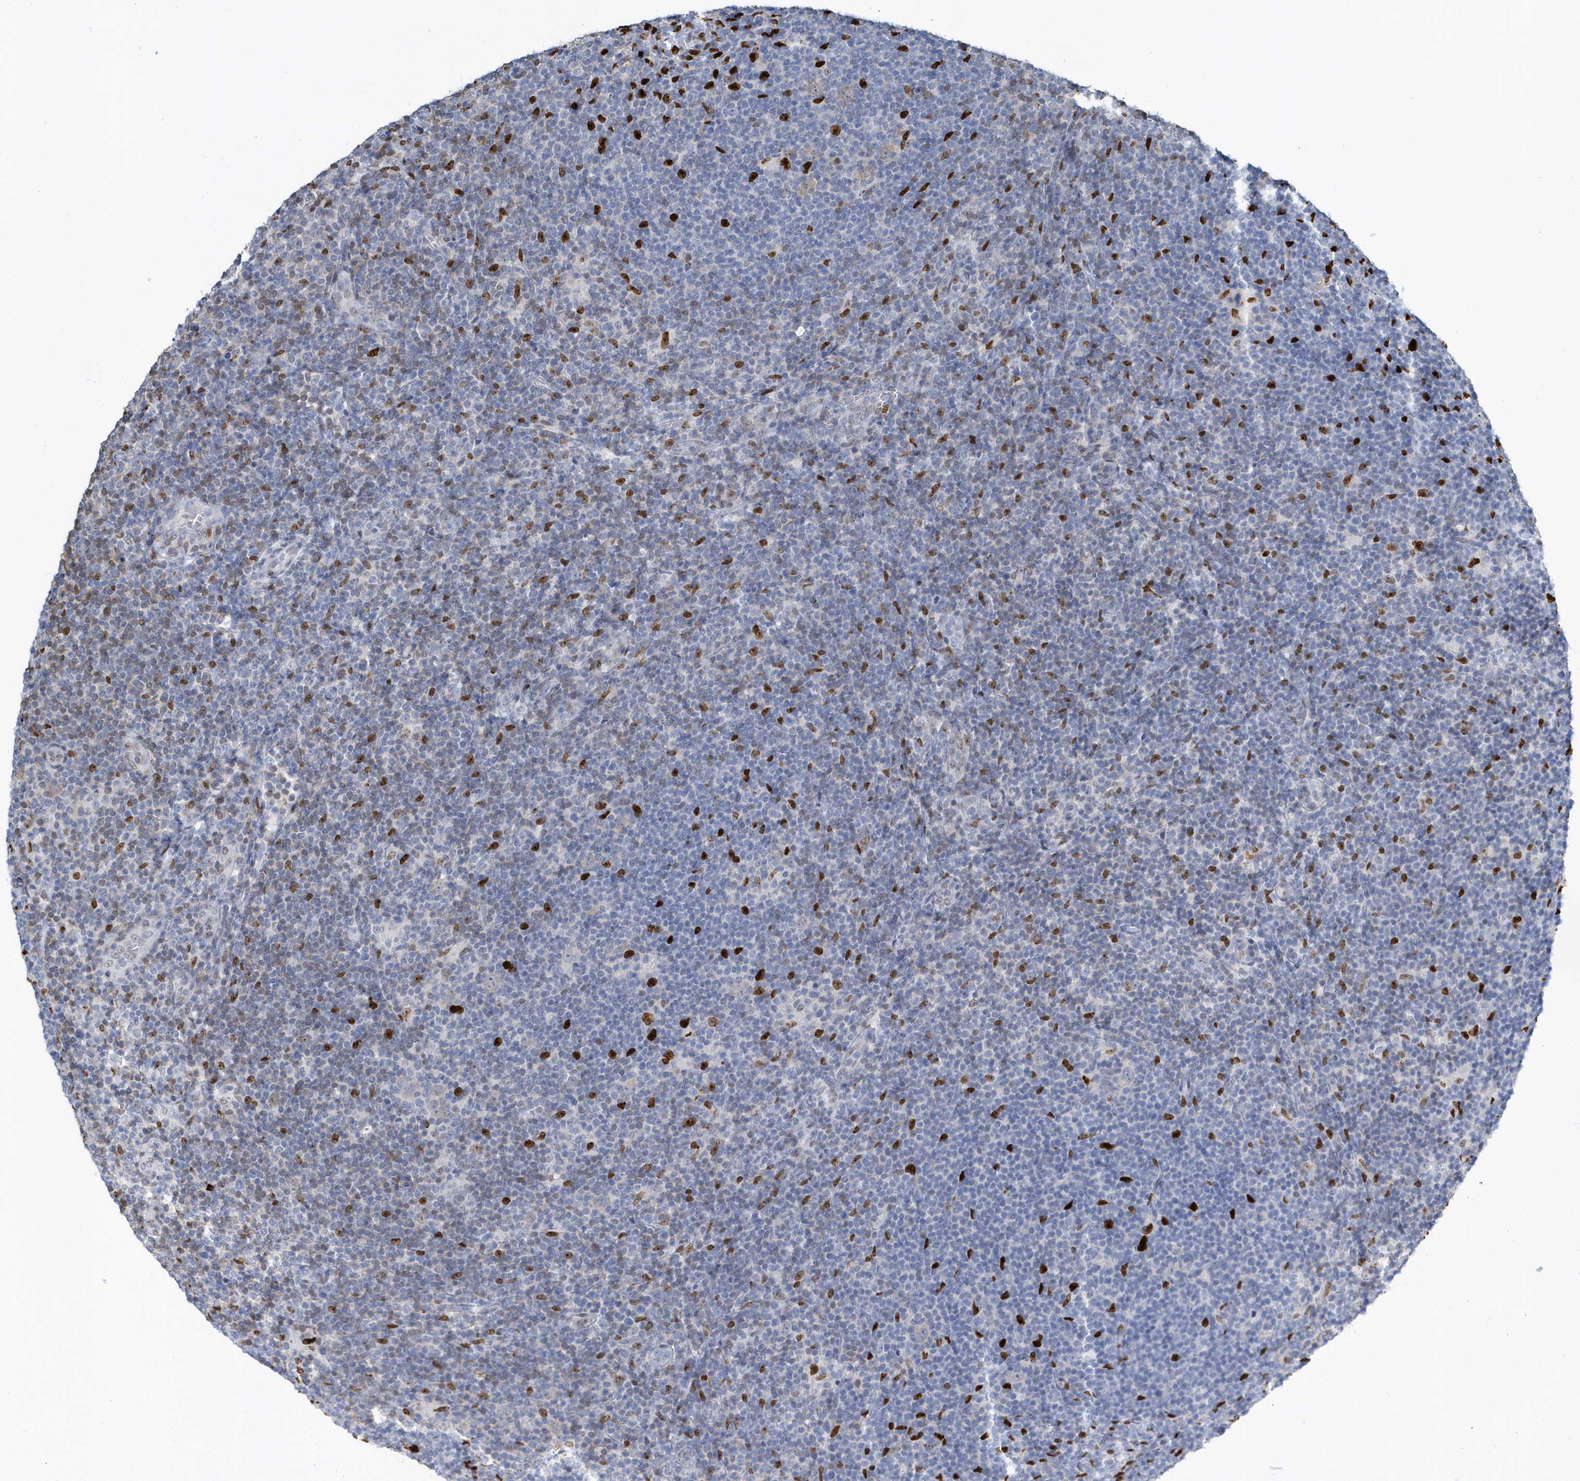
{"staining": {"intensity": "negative", "quantity": "none", "location": "none"}, "tissue": "lymphoma", "cell_type": "Tumor cells", "image_type": "cancer", "snomed": [{"axis": "morphology", "description": "Hodgkin's disease, NOS"}, {"axis": "topography", "description": "Lymph node"}], "caption": "This is a image of immunohistochemistry staining of lymphoma, which shows no positivity in tumor cells.", "gene": "MACROH2A2", "patient": {"sex": "female", "age": 57}}